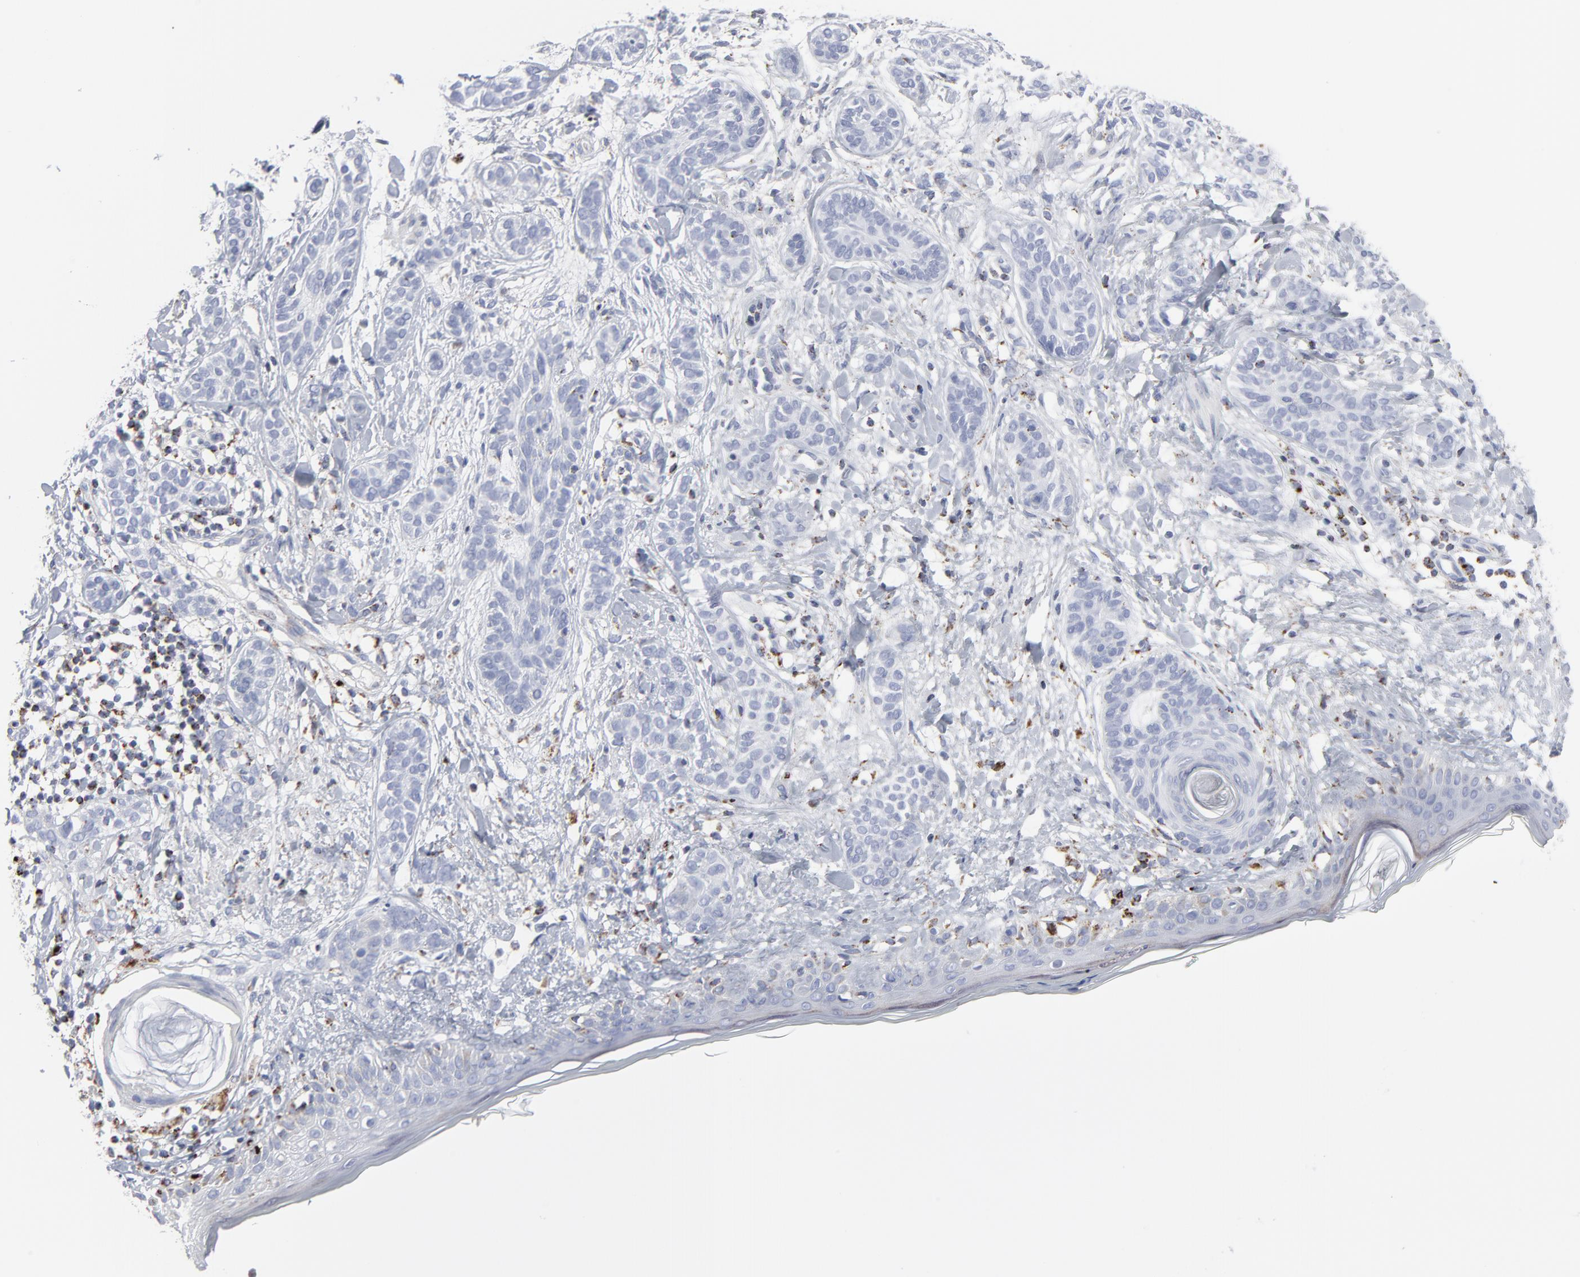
{"staining": {"intensity": "negative", "quantity": "none", "location": "none"}, "tissue": "skin cancer", "cell_type": "Tumor cells", "image_type": "cancer", "snomed": [{"axis": "morphology", "description": "Normal tissue, NOS"}, {"axis": "morphology", "description": "Basal cell carcinoma"}, {"axis": "topography", "description": "Skin"}], "caption": "The micrograph exhibits no significant positivity in tumor cells of basal cell carcinoma (skin). The staining was performed using DAB to visualize the protein expression in brown, while the nuclei were stained in blue with hematoxylin (Magnification: 20x).", "gene": "TXNRD2", "patient": {"sex": "male", "age": 63}}